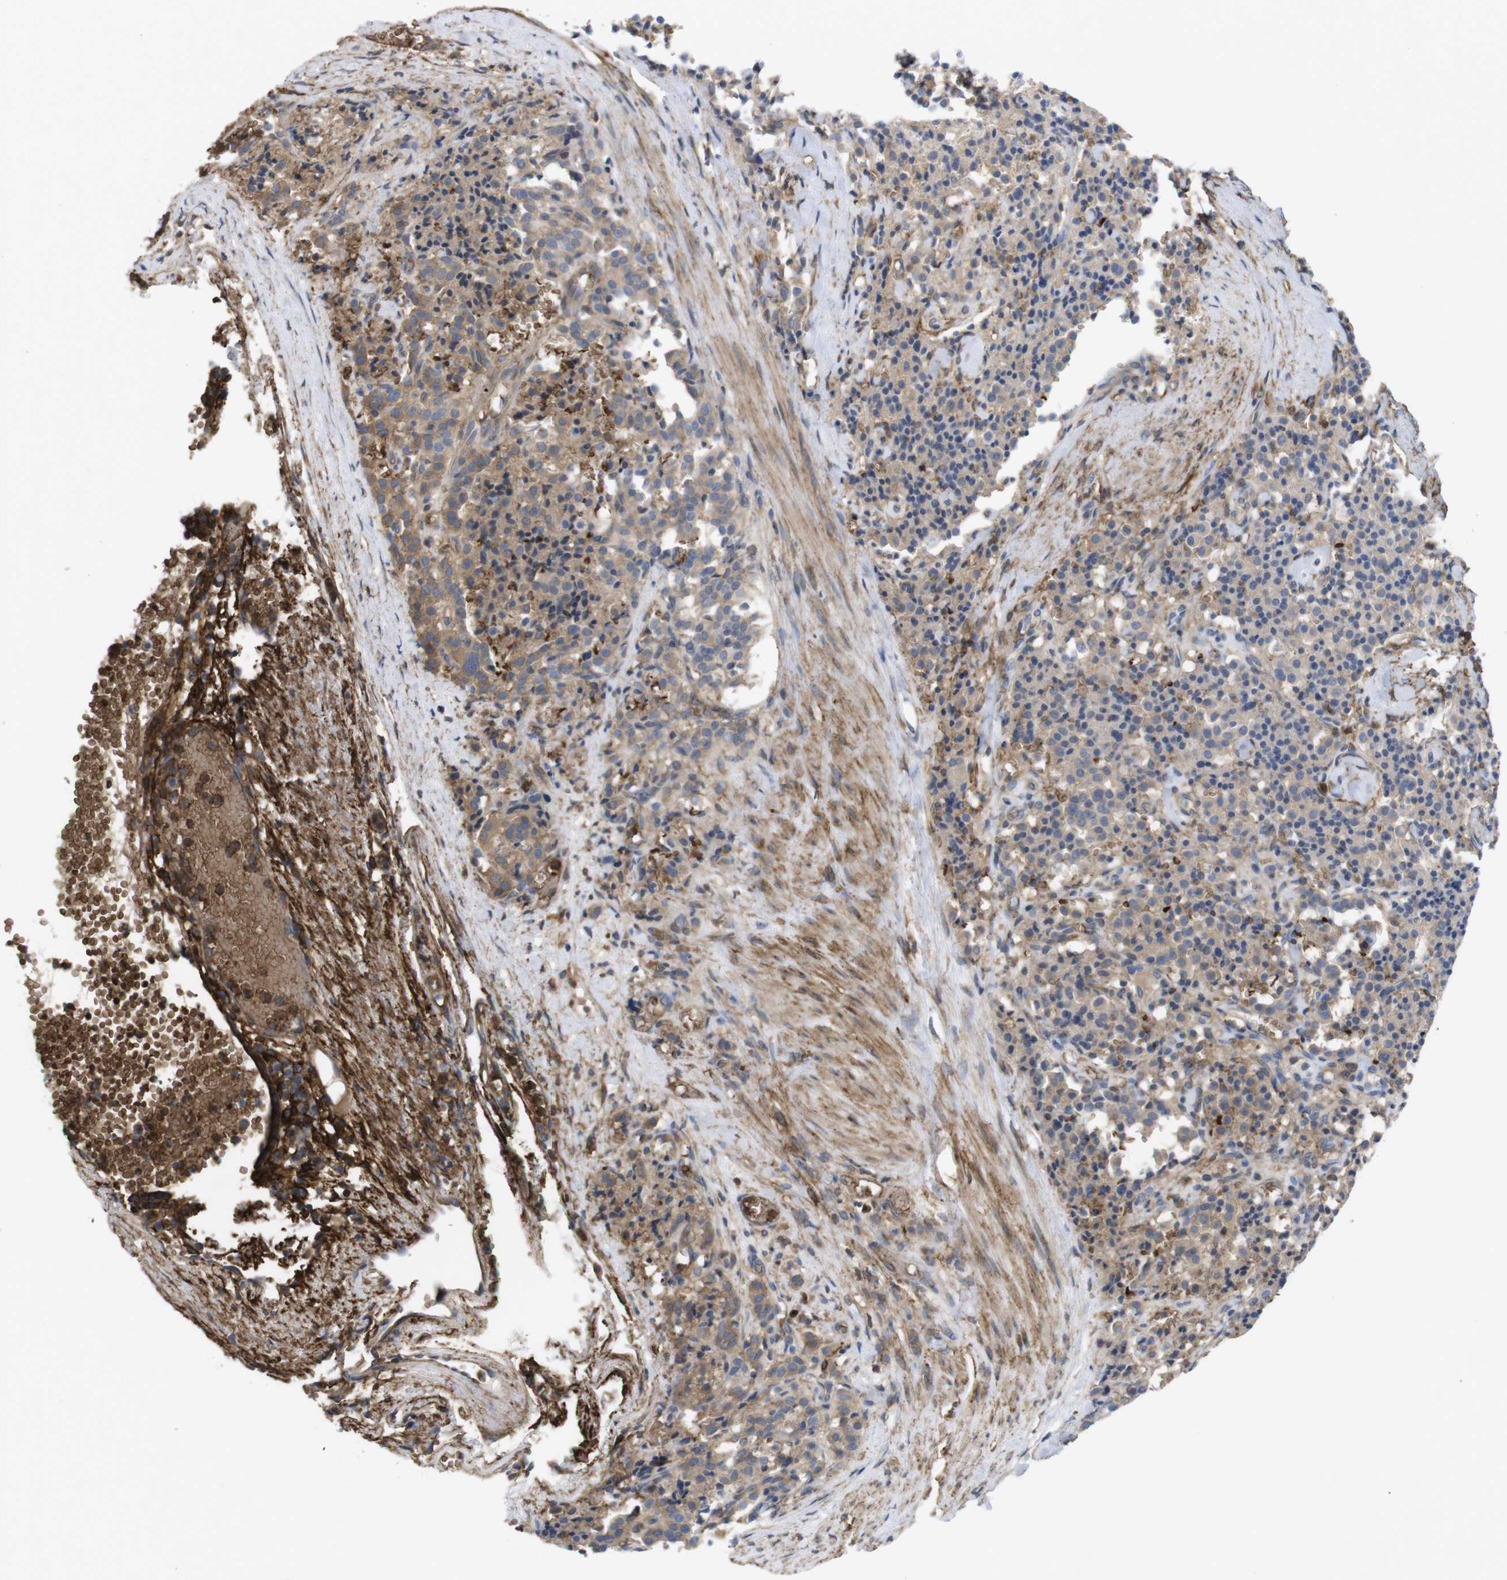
{"staining": {"intensity": "weak", "quantity": ">75%", "location": "cytoplasmic/membranous"}, "tissue": "carcinoid", "cell_type": "Tumor cells", "image_type": "cancer", "snomed": [{"axis": "morphology", "description": "Carcinoid, malignant, NOS"}, {"axis": "topography", "description": "Lung"}], "caption": "Immunohistochemistry of carcinoid reveals low levels of weak cytoplasmic/membranous expression in approximately >75% of tumor cells. (Stains: DAB (3,3'-diaminobenzidine) in brown, nuclei in blue, Microscopy: brightfield microscopy at high magnification).", "gene": "CYBRD1", "patient": {"sex": "male", "age": 30}}